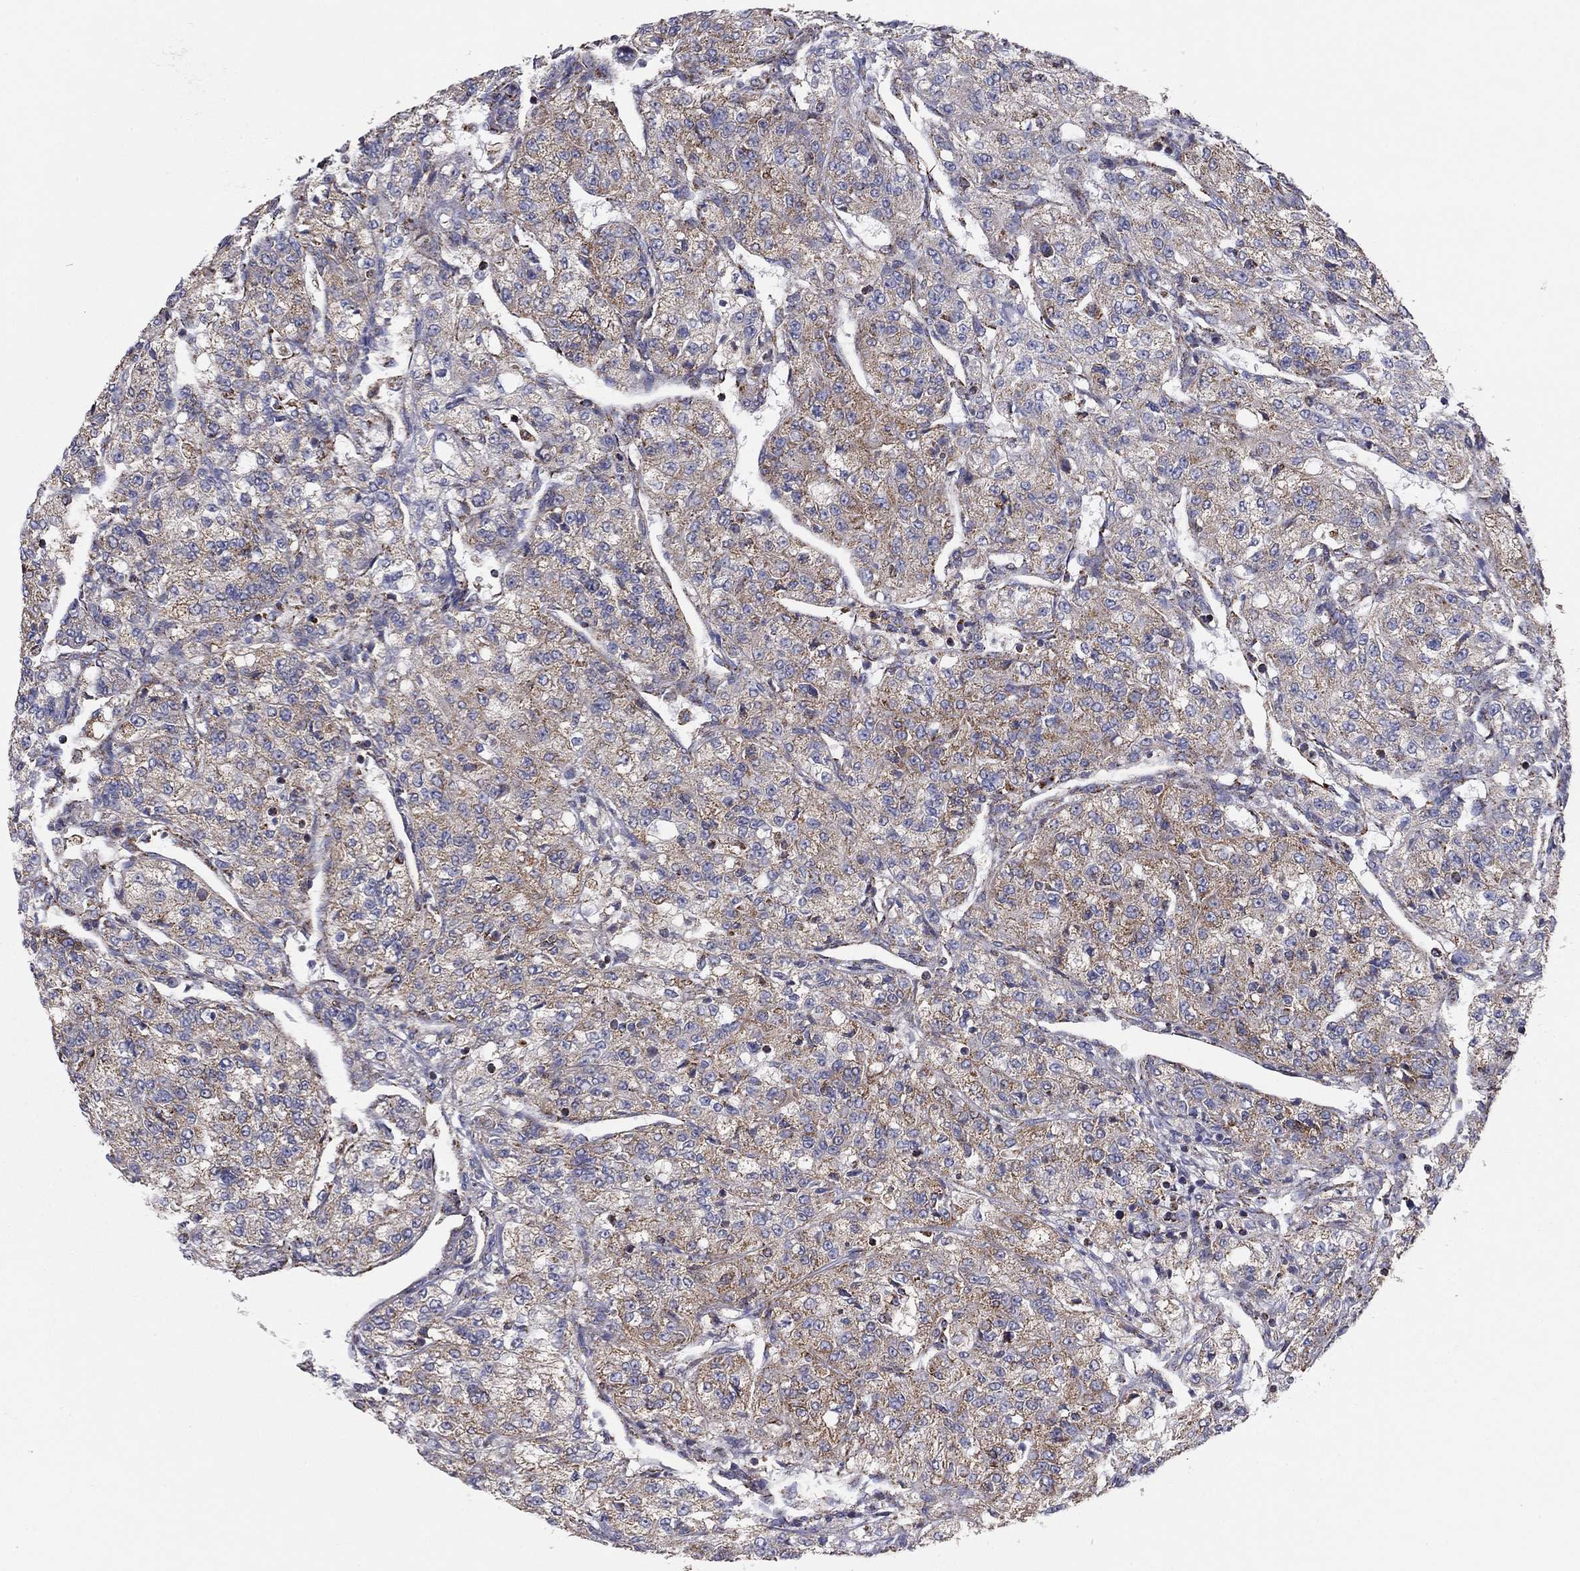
{"staining": {"intensity": "moderate", "quantity": "25%-75%", "location": "cytoplasmic/membranous"}, "tissue": "renal cancer", "cell_type": "Tumor cells", "image_type": "cancer", "snomed": [{"axis": "morphology", "description": "Adenocarcinoma, NOS"}, {"axis": "topography", "description": "Kidney"}], "caption": "Immunohistochemical staining of adenocarcinoma (renal) demonstrates medium levels of moderate cytoplasmic/membranous protein expression in about 25%-75% of tumor cells.", "gene": "NDUFV1", "patient": {"sex": "female", "age": 63}}